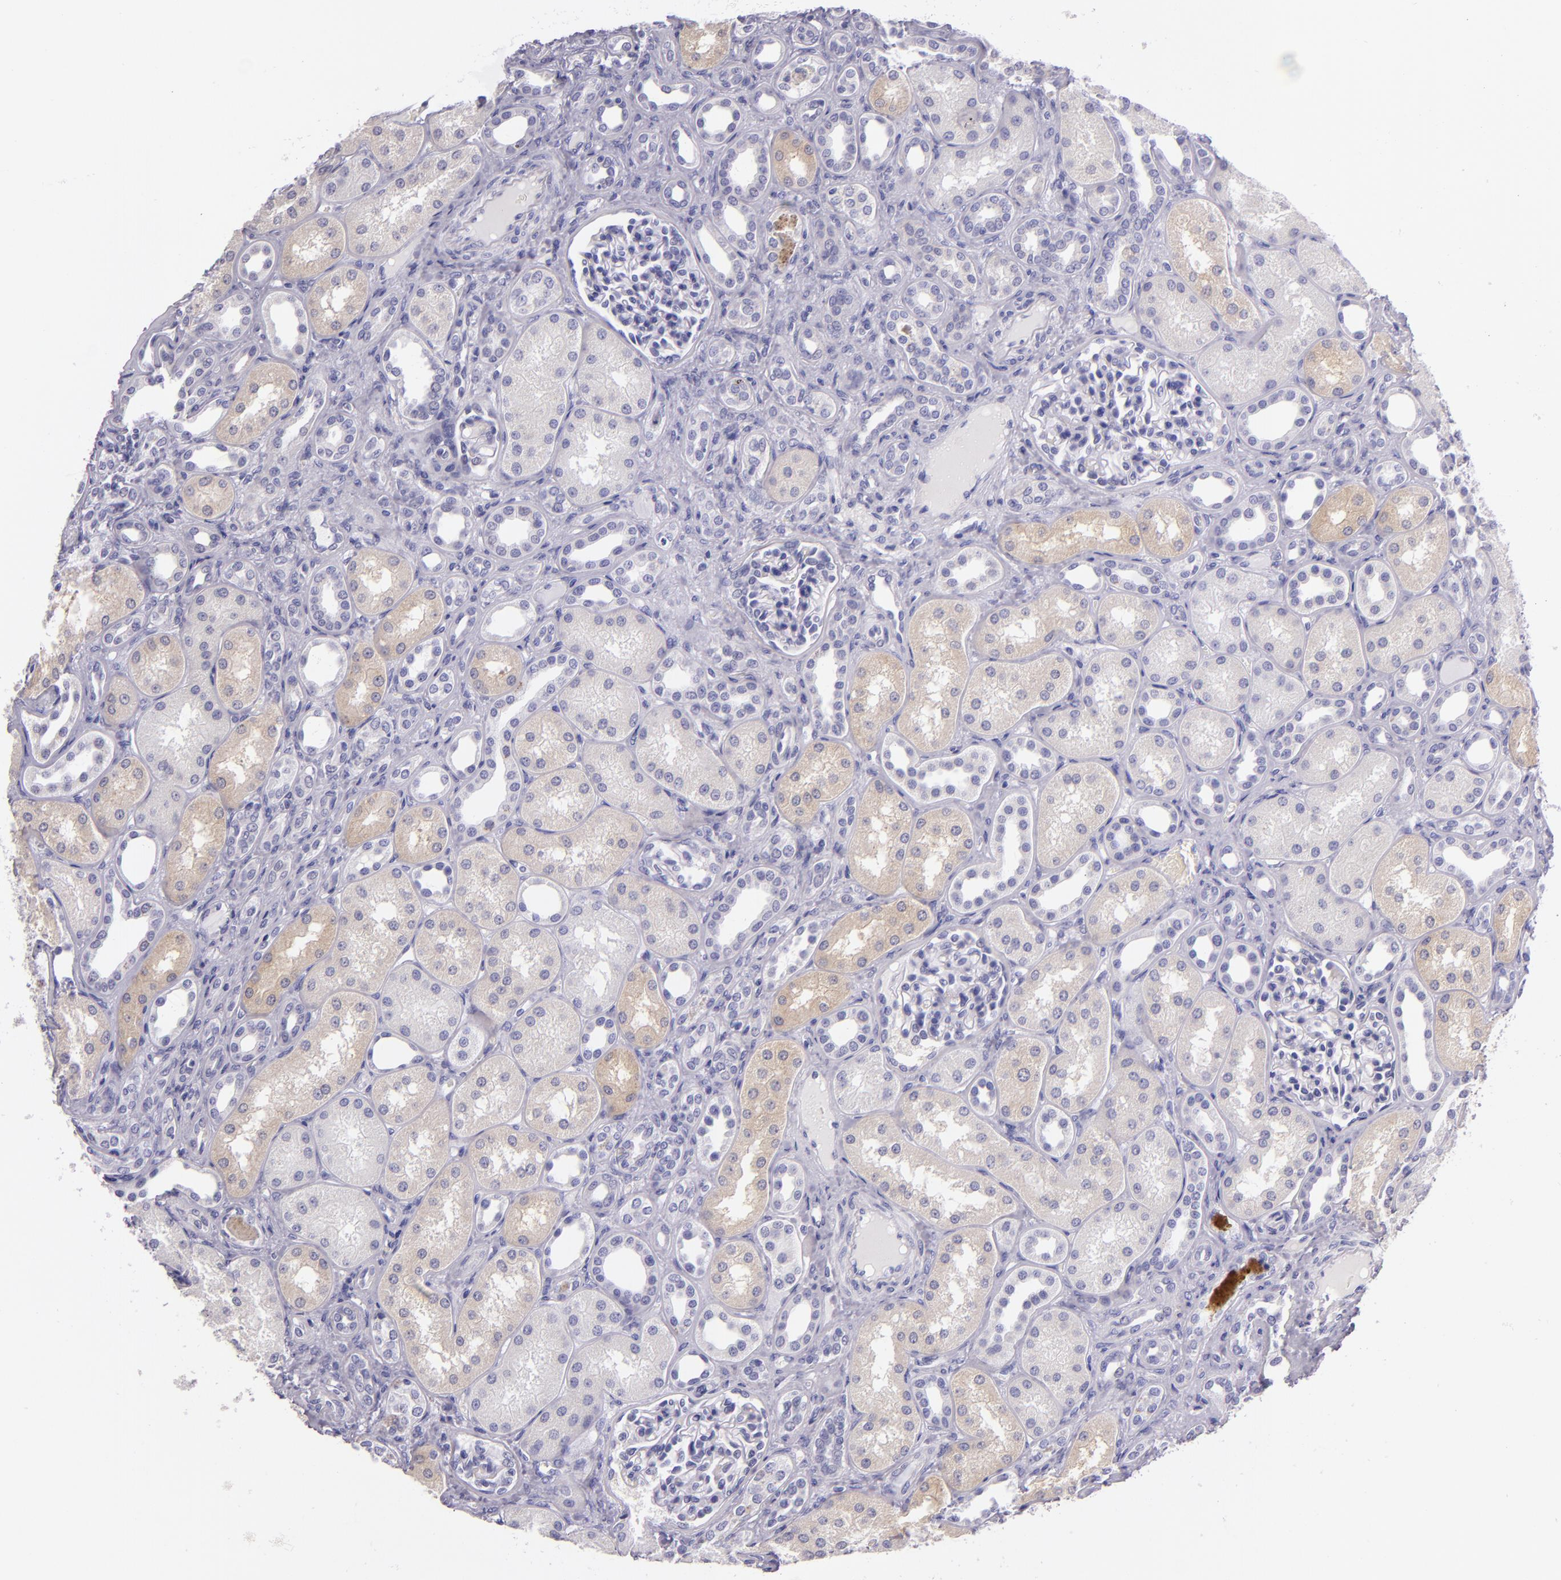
{"staining": {"intensity": "negative", "quantity": "none", "location": "none"}, "tissue": "kidney", "cell_type": "Cells in glomeruli", "image_type": "normal", "snomed": [{"axis": "morphology", "description": "Normal tissue, NOS"}, {"axis": "topography", "description": "Kidney"}], "caption": "Immunohistochemistry of benign human kidney demonstrates no staining in cells in glomeruli.", "gene": "MUC5AC", "patient": {"sex": "male", "age": 7}}